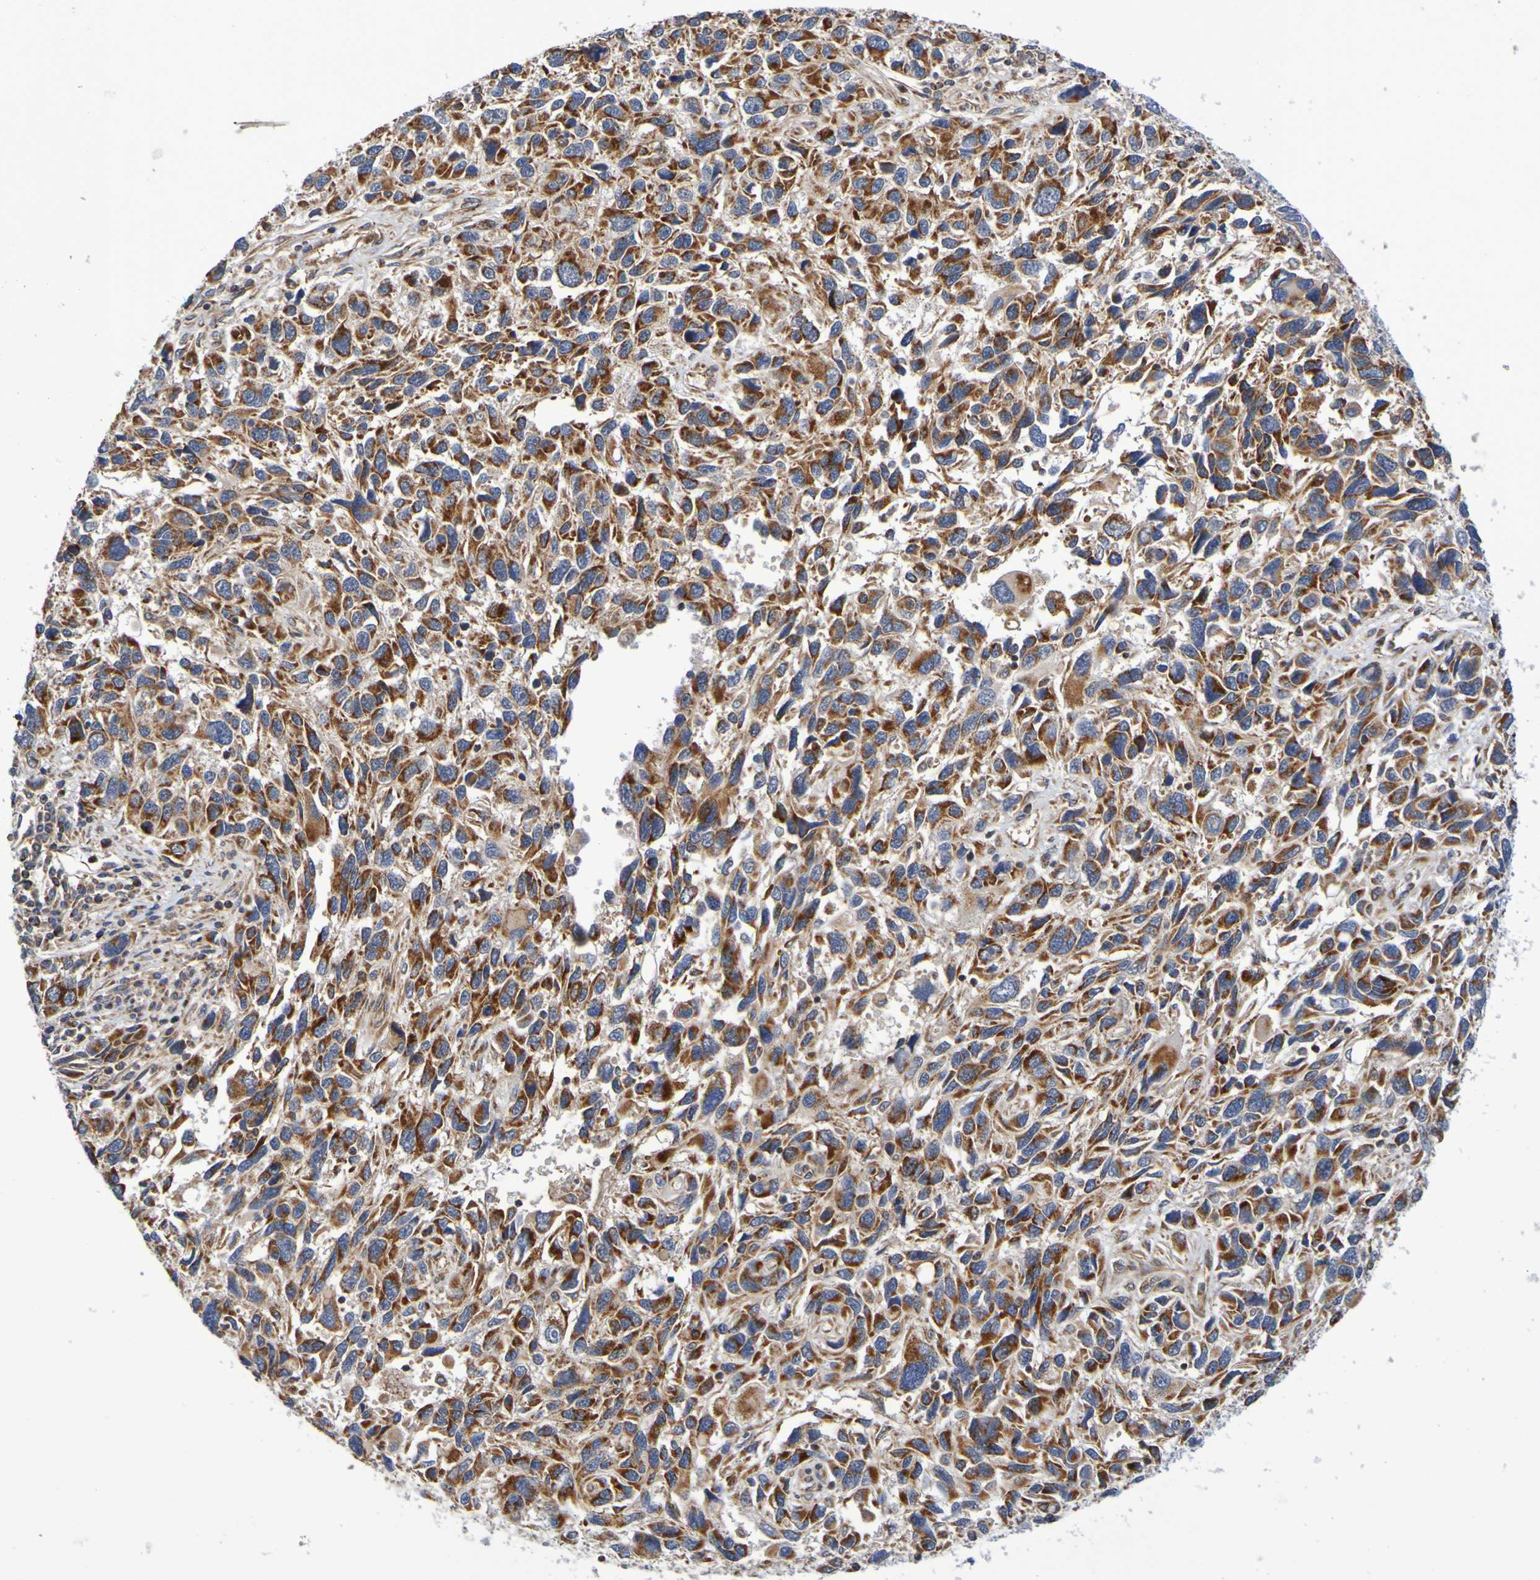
{"staining": {"intensity": "strong", "quantity": ">75%", "location": "cytoplasmic/membranous"}, "tissue": "melanoma", "cell_type": "Tumor cells", "image_type": "cancer", "snomed": [{"axis": "morphology", "description": "Malignant melanoma, NOS"}, {"axis": "topography", "description": "Skin"}], "caption": "A brown stain labels strong cytoplasmic/membranous expression of a protein in human melanoma tumor cells.", "gene": "CCDC51", "patient": {"sex": "male", "age": 53}}